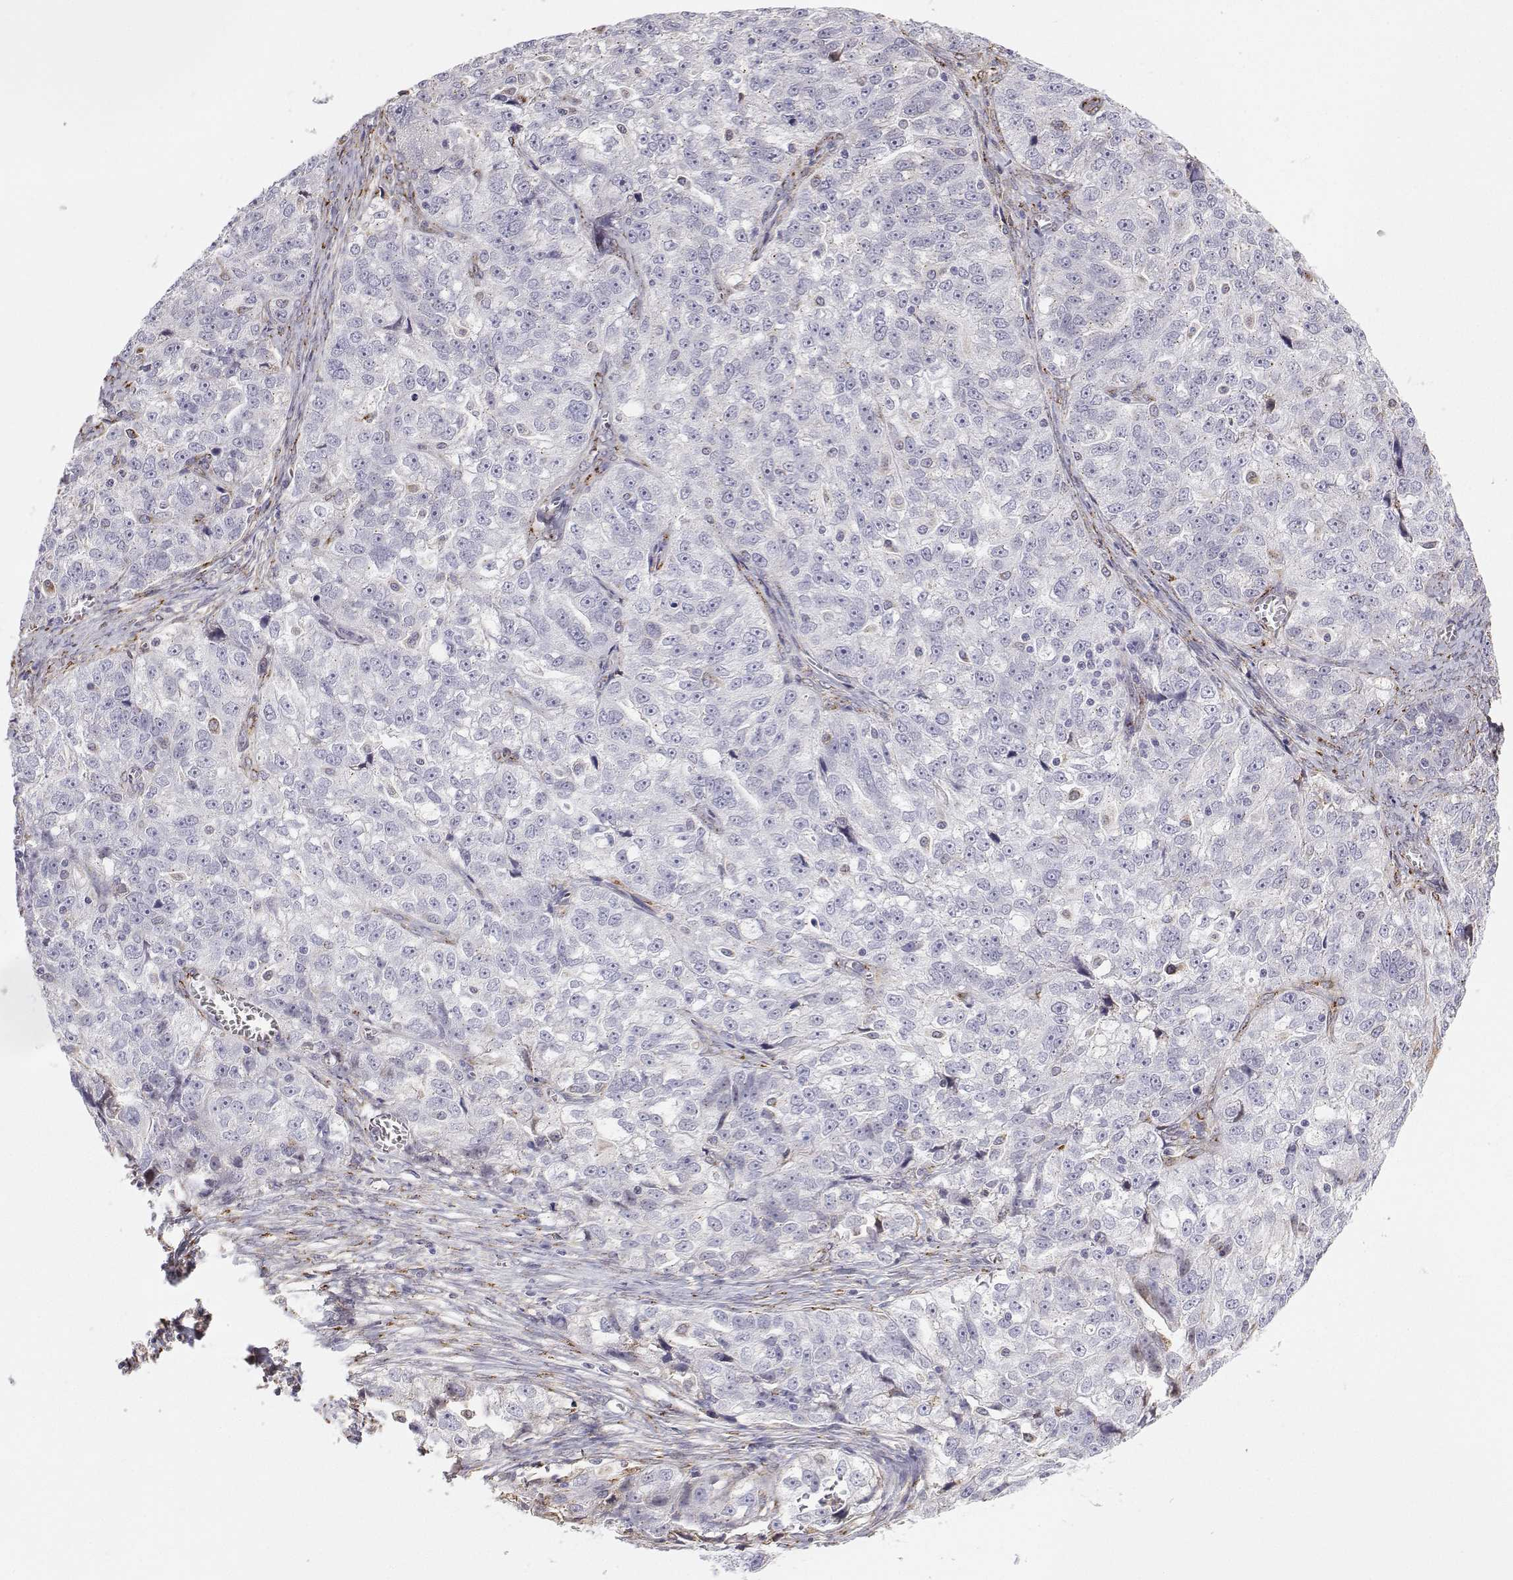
{"staining": {"intensity": "negative", "quantity": "none", "location": "none"}, "tissue": "ovarian cancer", "cell_type": "Tumor cells", "image_type": "cancer", "snomed": [{"axis": "morphology", "description": "Cystadenocarcinoma, serous, NOS"}, {"axis": "topography", "description": "Ovary"}], "caption": "An image of ovarian serous cystadenocarcinoma stained for a protein demonstrates no brown staining in tumor cells. (DAB (3,3'-diaminobenzidine) immunohistochemistry, high magnification).", "gene": "STARD13", "patient": {"sex": "female", "age": 51}}